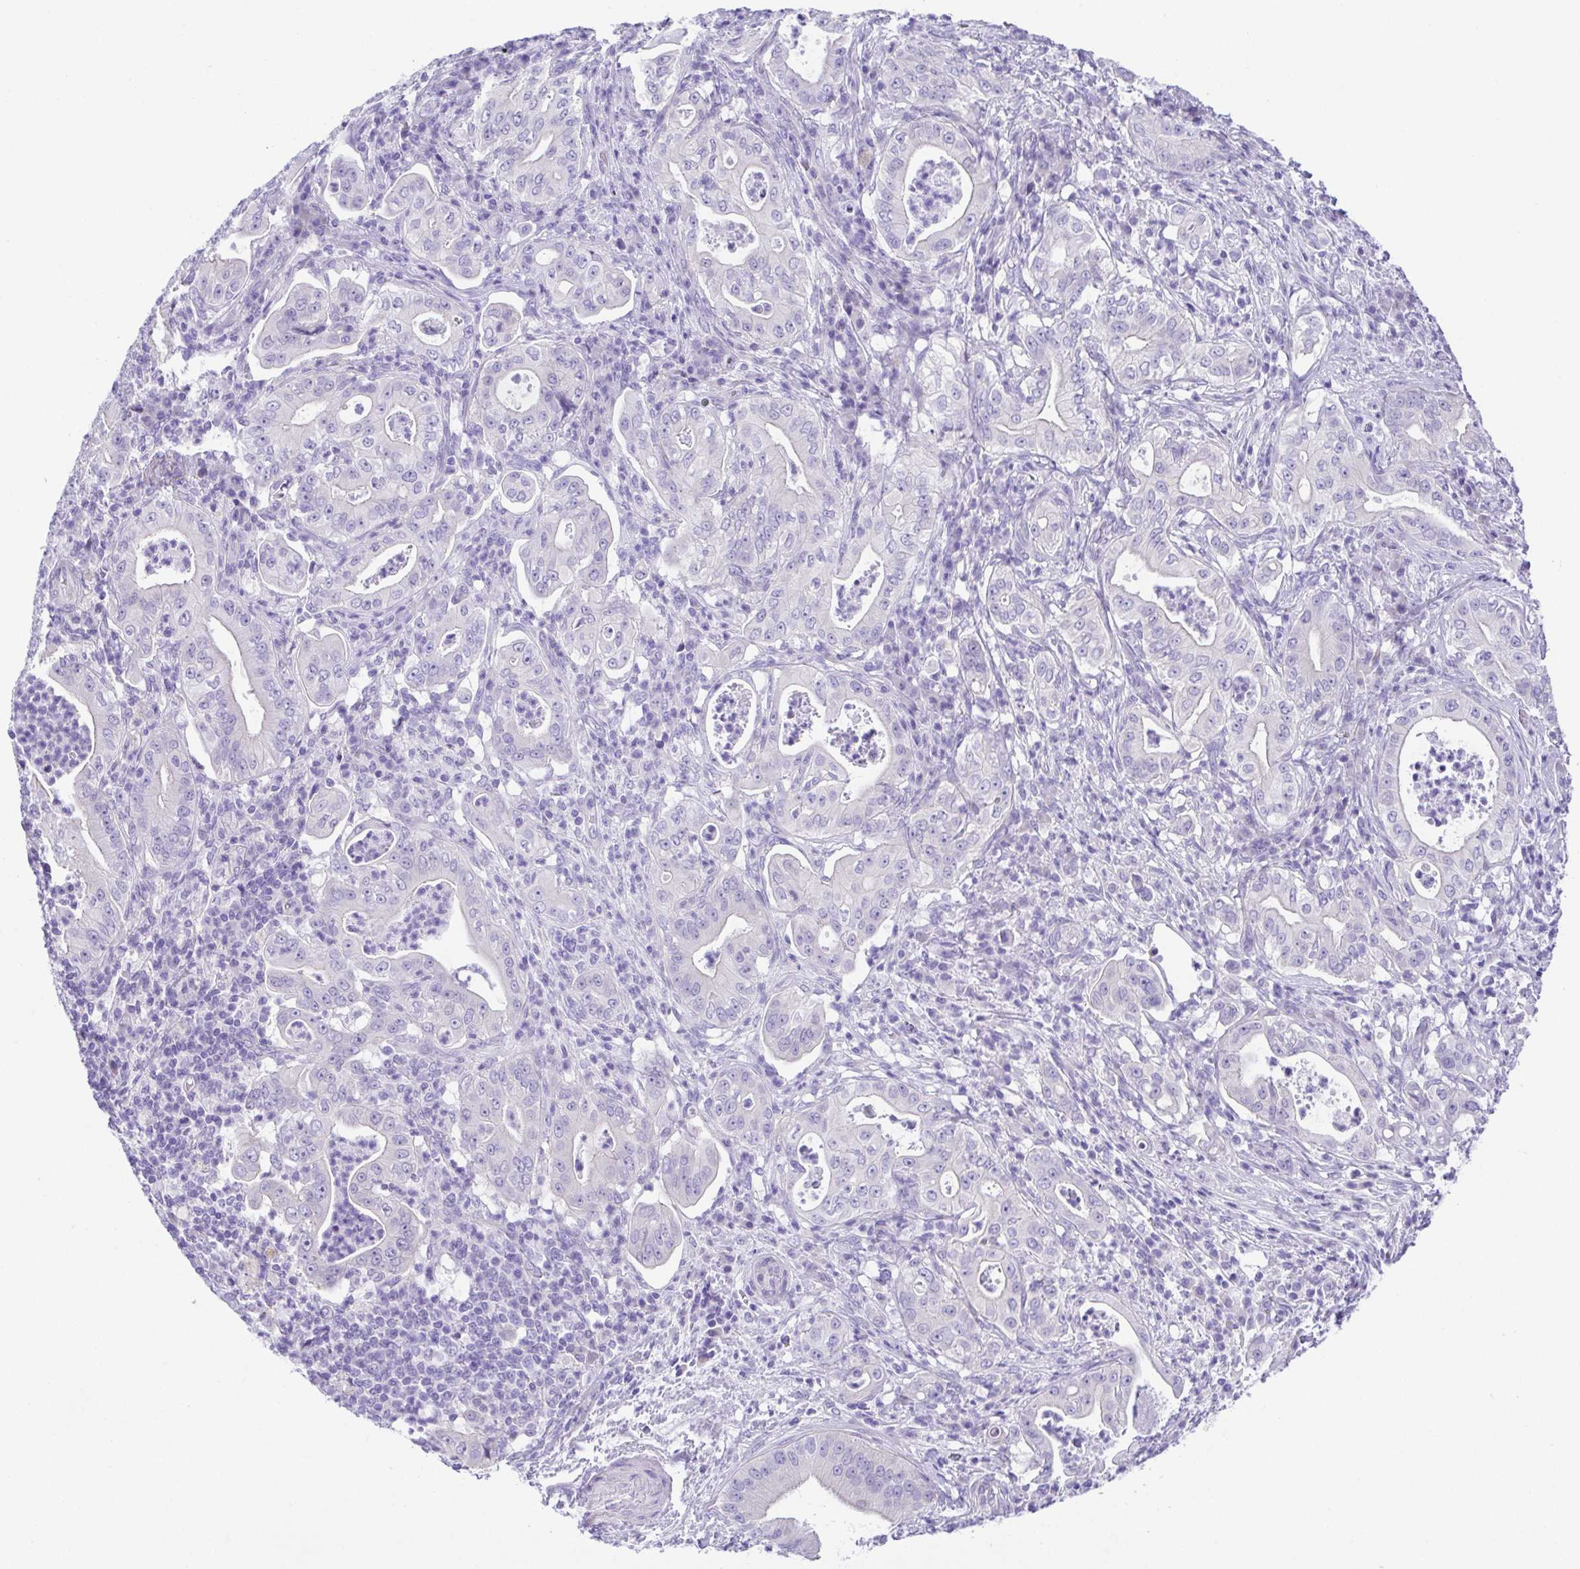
{"staining": {"intensity": "negative", "quantity": "none", "location": "none"}, "tissue": "pancreatic cancer", "cell_type": "Tumor cells", "image_type": "cancer", "snomed": [{"axis": "morphology", "description": "Adenocarcinoma, NOS"}, {"axis": "topography", "description": "Pancreas"}], "caption": "The immunohistochemistry image has no significant positivity in tumor cells of pancreatic cancer tissue.", "gene": "LUZP4", "patient": {"sex": "male", "age": 71}}